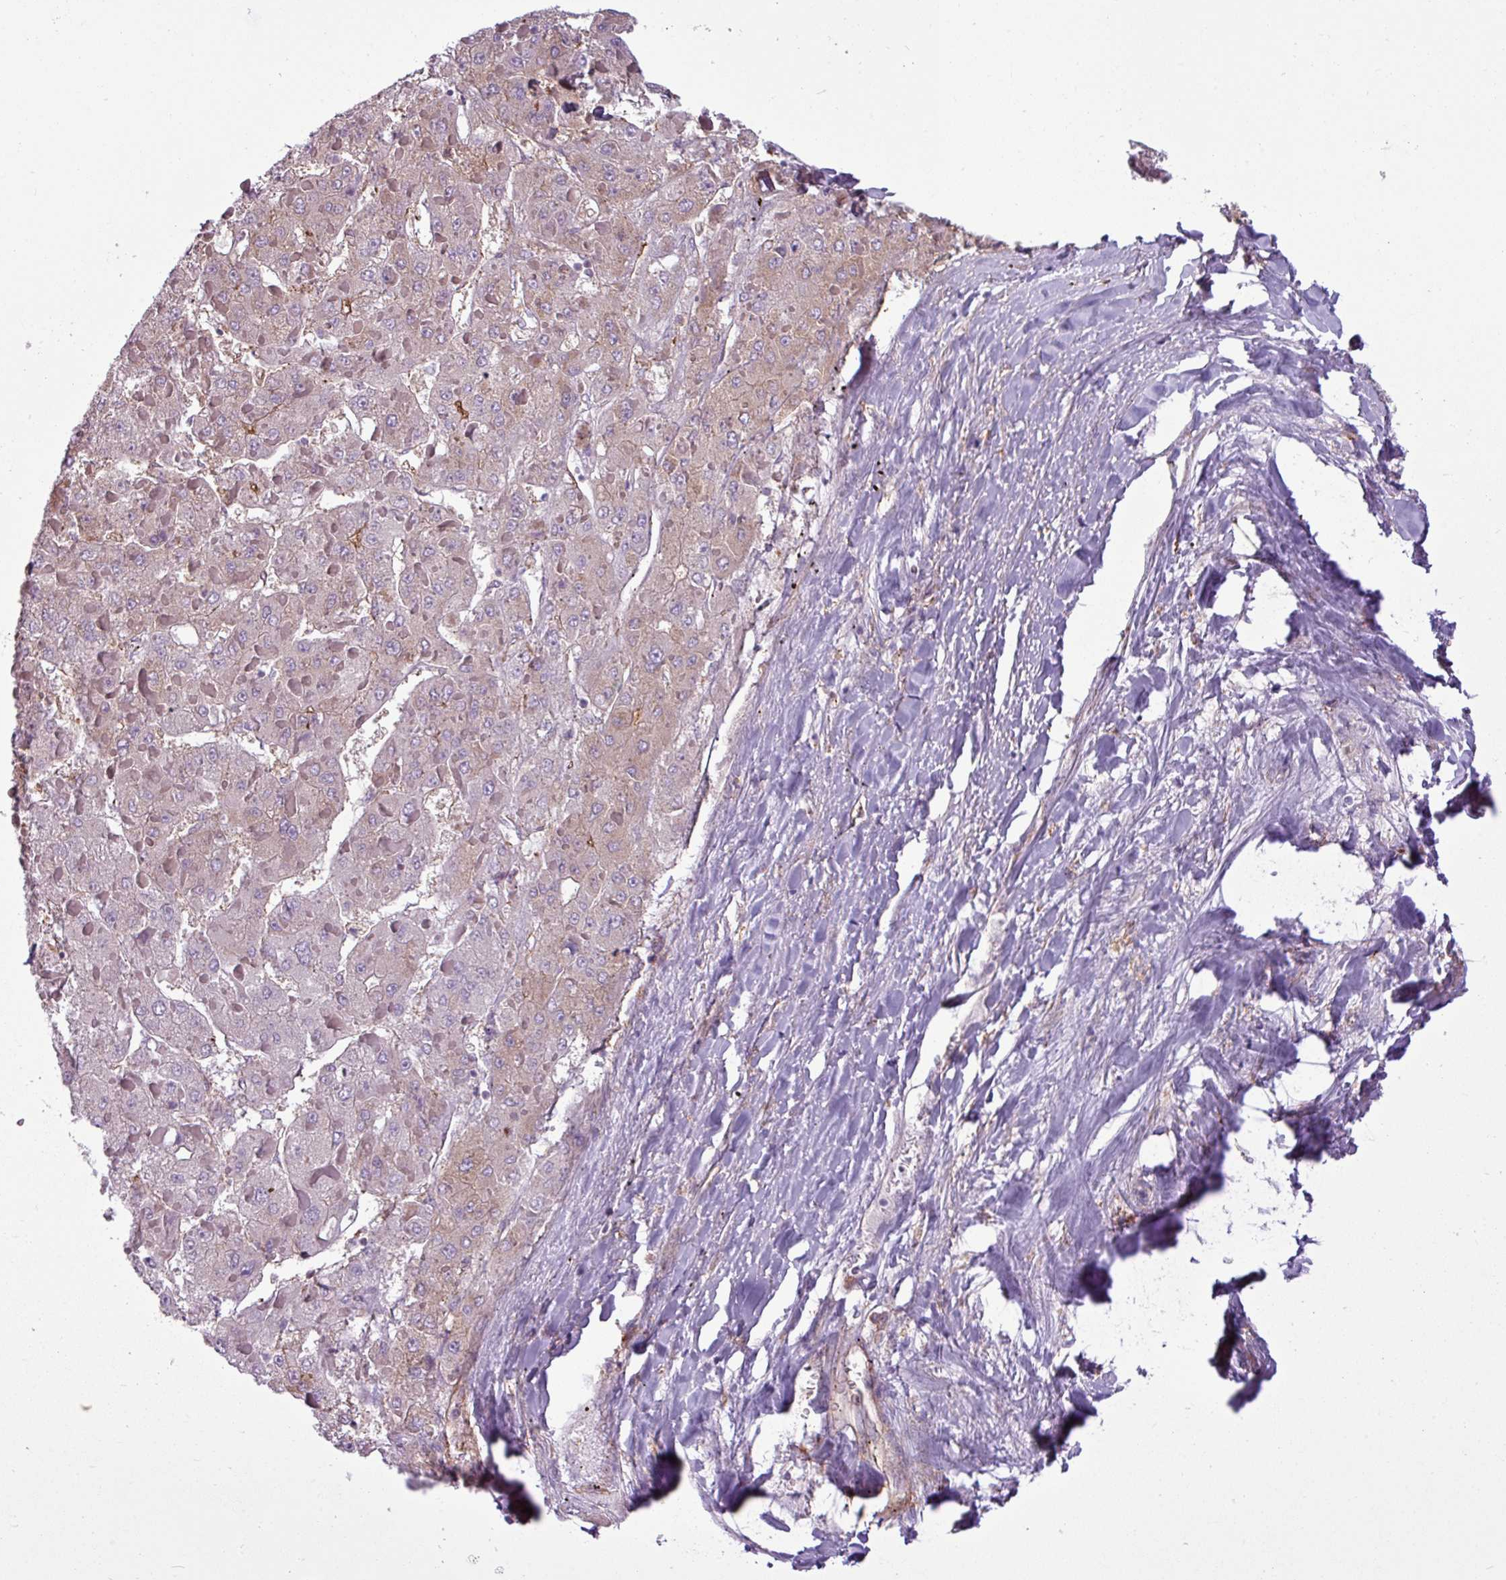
{"staining": {"intensity": "weak", "quantity": "<25%", "location": "cytoplasmic/membranous"}, "tissue": "liver cancer", "cell_type": "Tumor cells", "image_type": "cancer", "snomed": [{"axis": "morphology", "description": "Carcinoma, Hepatocellular, NOS"}, {"axis": "topography", "description": "Liver"}], "caption": "This histopathology image is of hepatocellular carcinoma (liver) stained with IHC to label a protein in brown with the nuclei are counter-stained blue. There is no positivity in tumor cells.", "gene": "PACSIN2", "patient": {"sex": "female", "age": 73}}